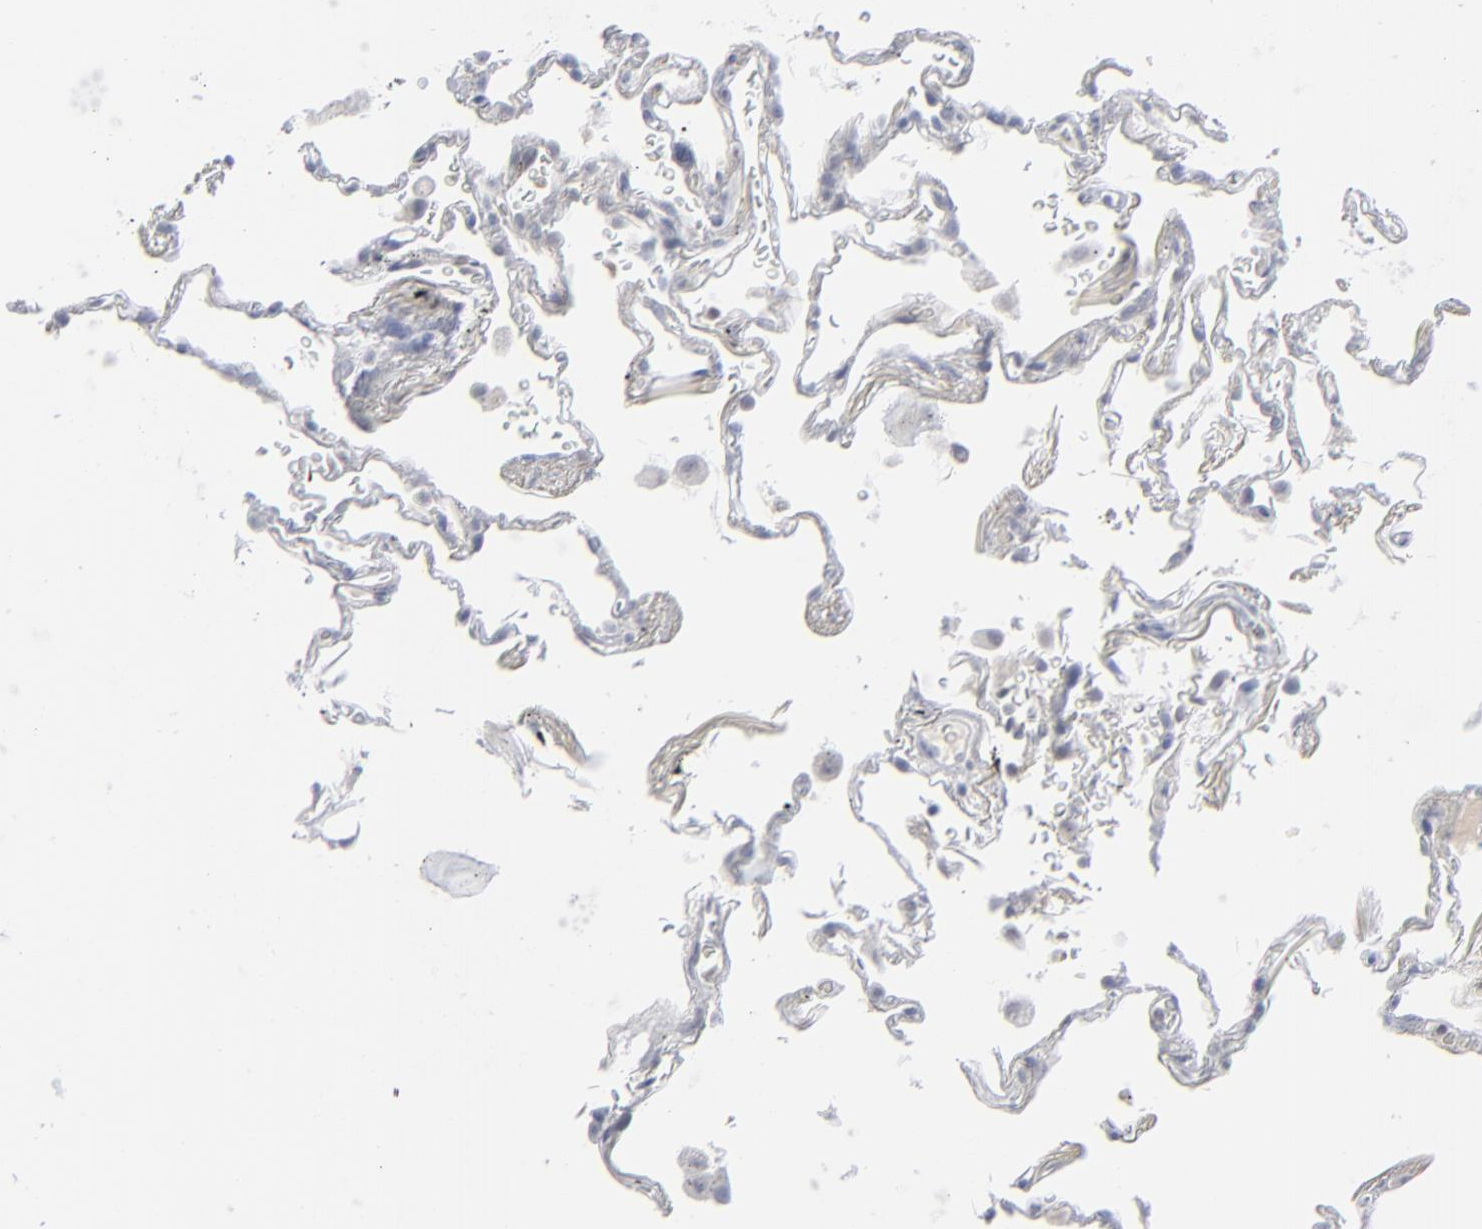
{"staining": {"intensity": "negative", "quantity": "none", "location": "none"}, "tissue": "lung", "cell_type": "Alveolar cells", "image_type": "normal", "snomed": [{"axis": "morphology", "description": "Normal tissue, NOS"}, {"axis": "morphology", "description": "Inflammation, NOS"}, {"axis": "topography", "description": "Lung"}], "caption": "Human lung stained for a protein using IHC reveals no staining in alveolar cells.", "gene": "NUP88", "patient": {"sex": "male", "age": 69}}